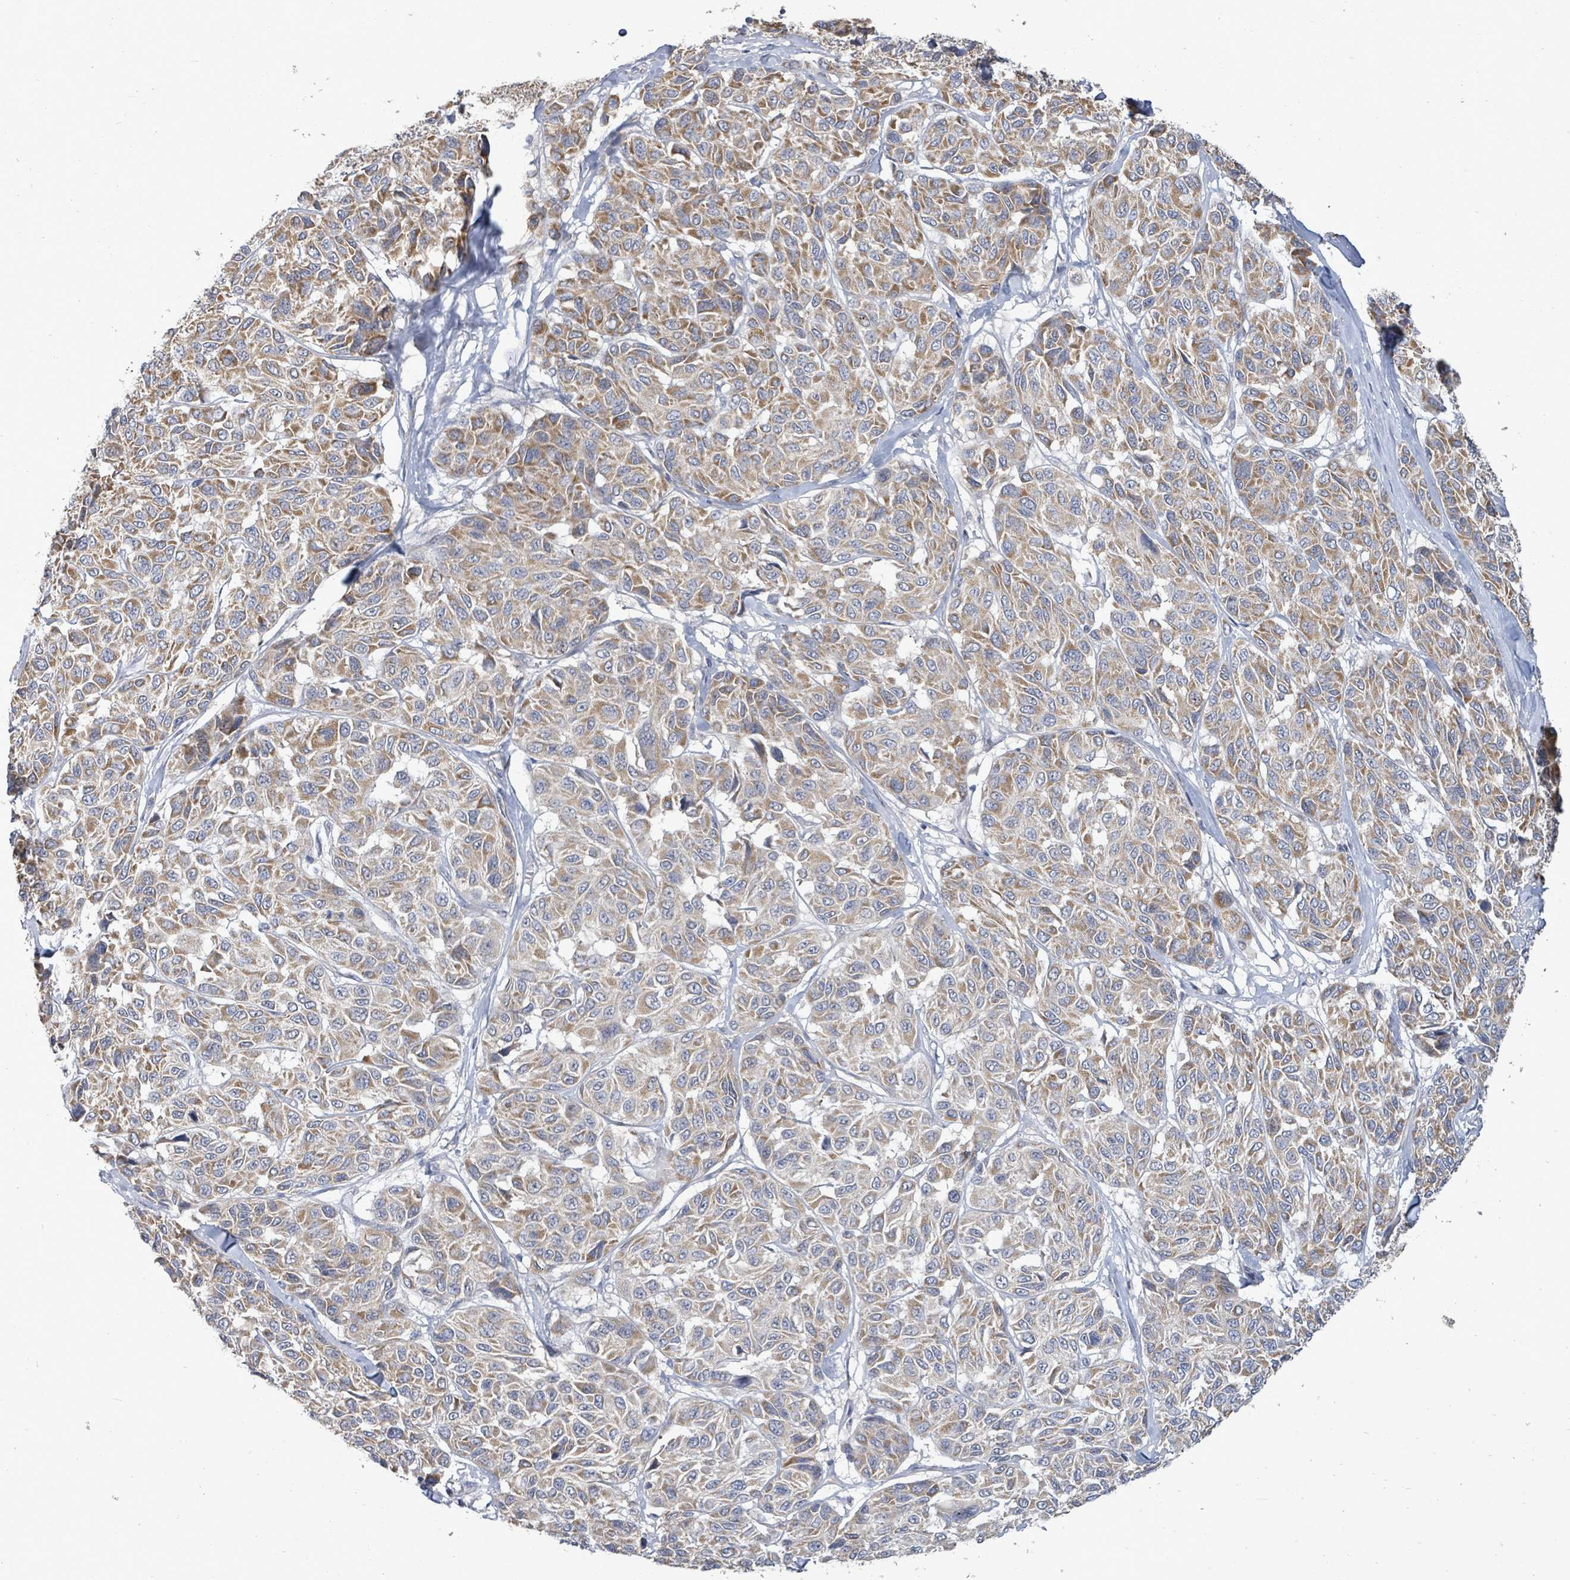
{"staining": {"intensity": "moderate", "quantity": ">75%", "location": "cytoplasmic/membranous"}, "tissue": "melanoma", "cell_type": "Tumor cells", "image_type": "cancer", "snomed": [{"axis": "morphology", "description": "Malignant melanoma, NOS"}, {"axis": "topography", "description": "Skin"}], "caption": "Human malignant melanoma stained with a brown dye shows moderate cytoplasmic/membranous positive expression in approximately >75% of tumor cells.", "gene": "ZFPM1", "patient": {"sex": "female", "age": 66}}